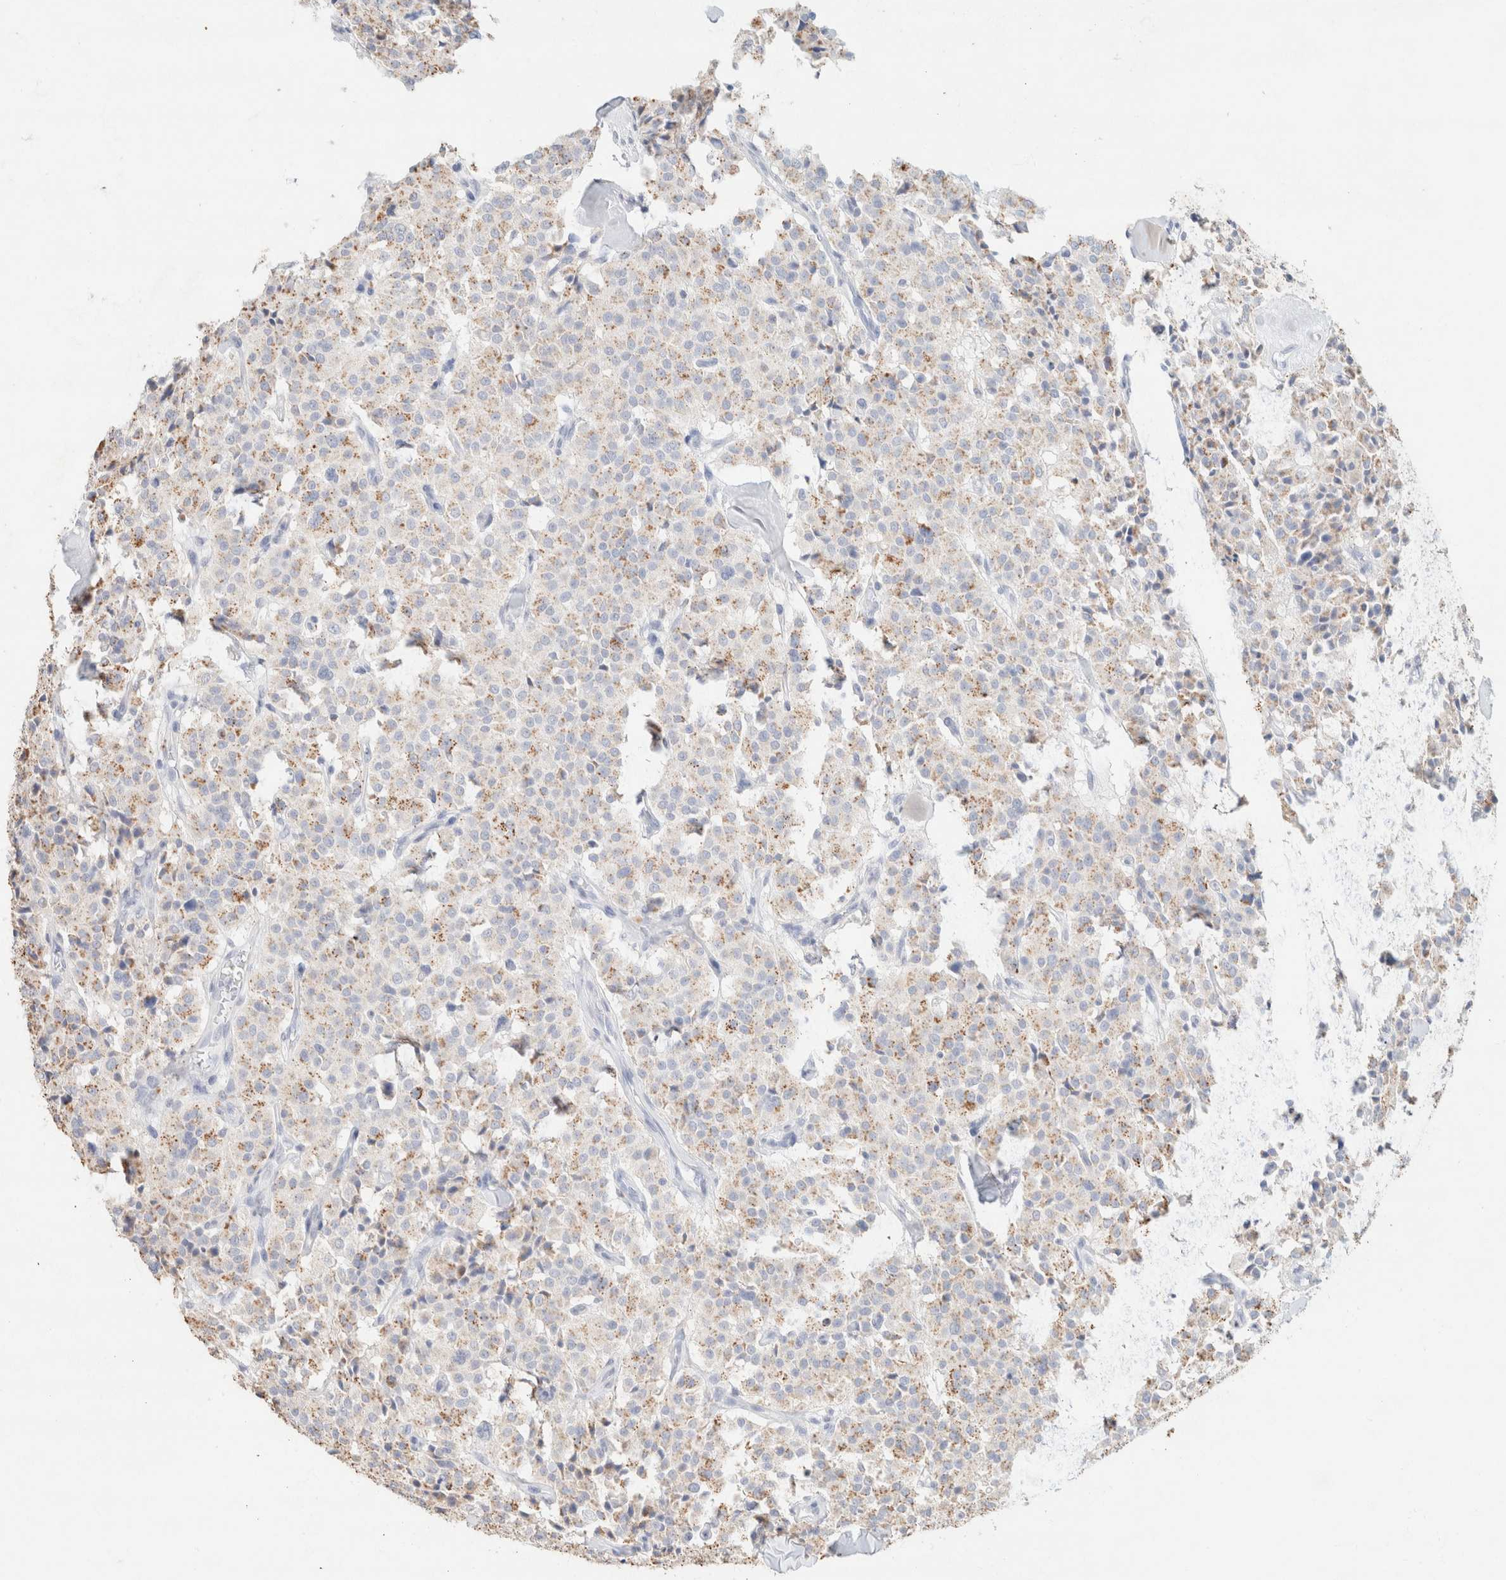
{"staining": {"intensity": "moderate", "quantity": "25%-75%", "location": "cytoplasmic/membranous"}, "tissue": "carcinoid", "cell_type": "Tumor cells", "image_type": "cancer", "snomed": [{"axis": "morphology", "description": "Carcinoid, malignant, NOS"}, {"axis": "topography", "description": "Lung"}], "caption": "Protein expression analysis of human carcinoid reveals moderate cytoplasmic/membranous expression in approximately 25%-75% of tumor cells. The staining was performed using DAB, with brown indicating positive protein expression. Nuclei are stained blue with hematoxylin.", "gene": "CA12", "patient": {"sex": "male", "age": 30}}